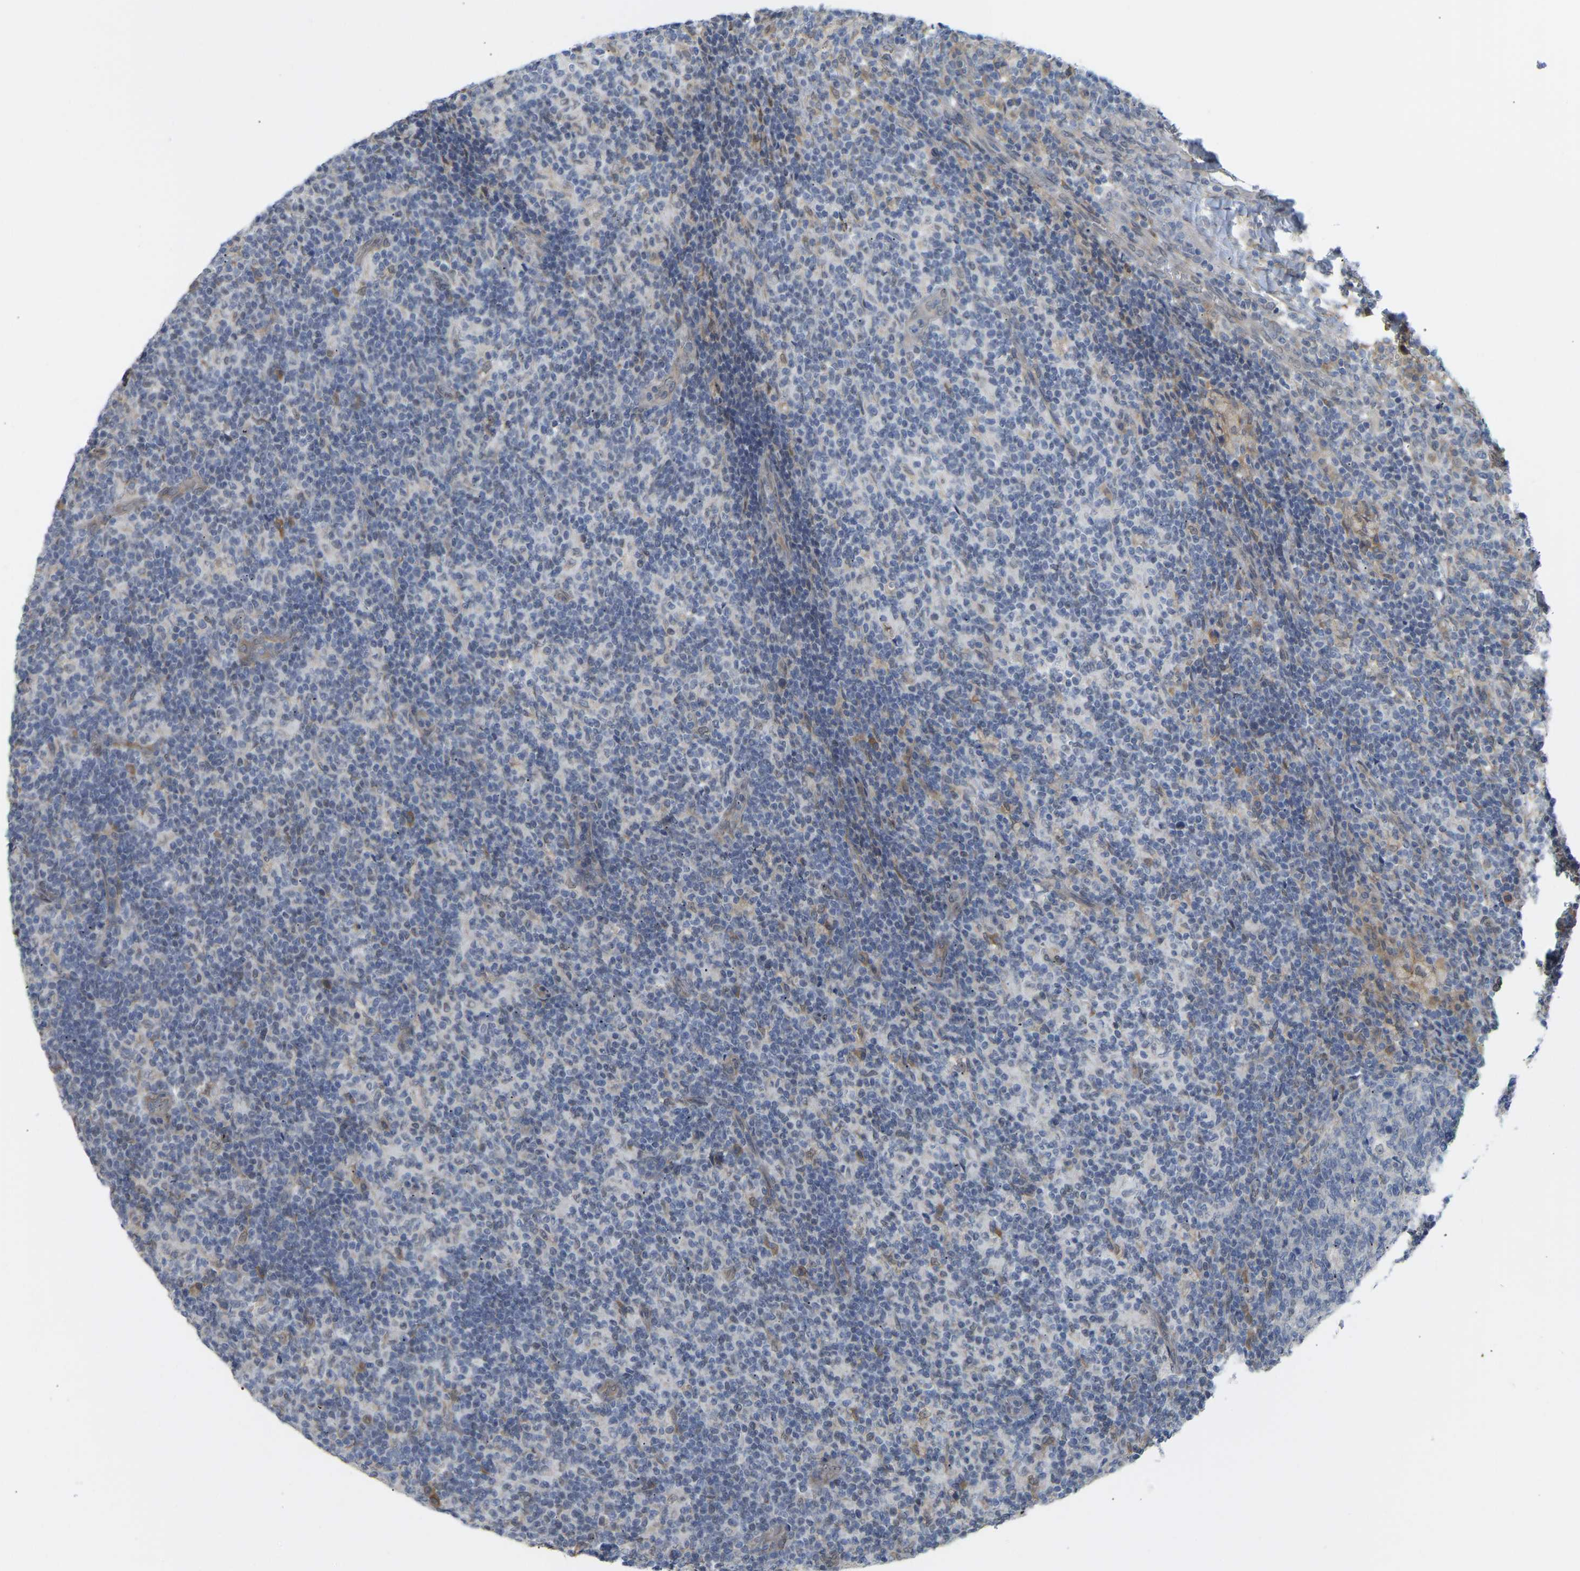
{"staining": {"intensity": "negative", "quantity": "none", "location": "none"}, "tissue": "lymph node", "cell_type": "Germinal center cells", "image_type": "normal", "snomed": [{"axis": "morphology", "description": "Normal tissue, NOS"}, {"axis": "morphology", "description": "Inflammation, NOS"}, {"axis": "topography", "description": "Lymph node"}], "caption": "The photomicrograph demonstrates no staining of germinal center cells in unremarkable lymph node.", "gene": "BEND3", "patient": {"sex": "male", "age": 55}}